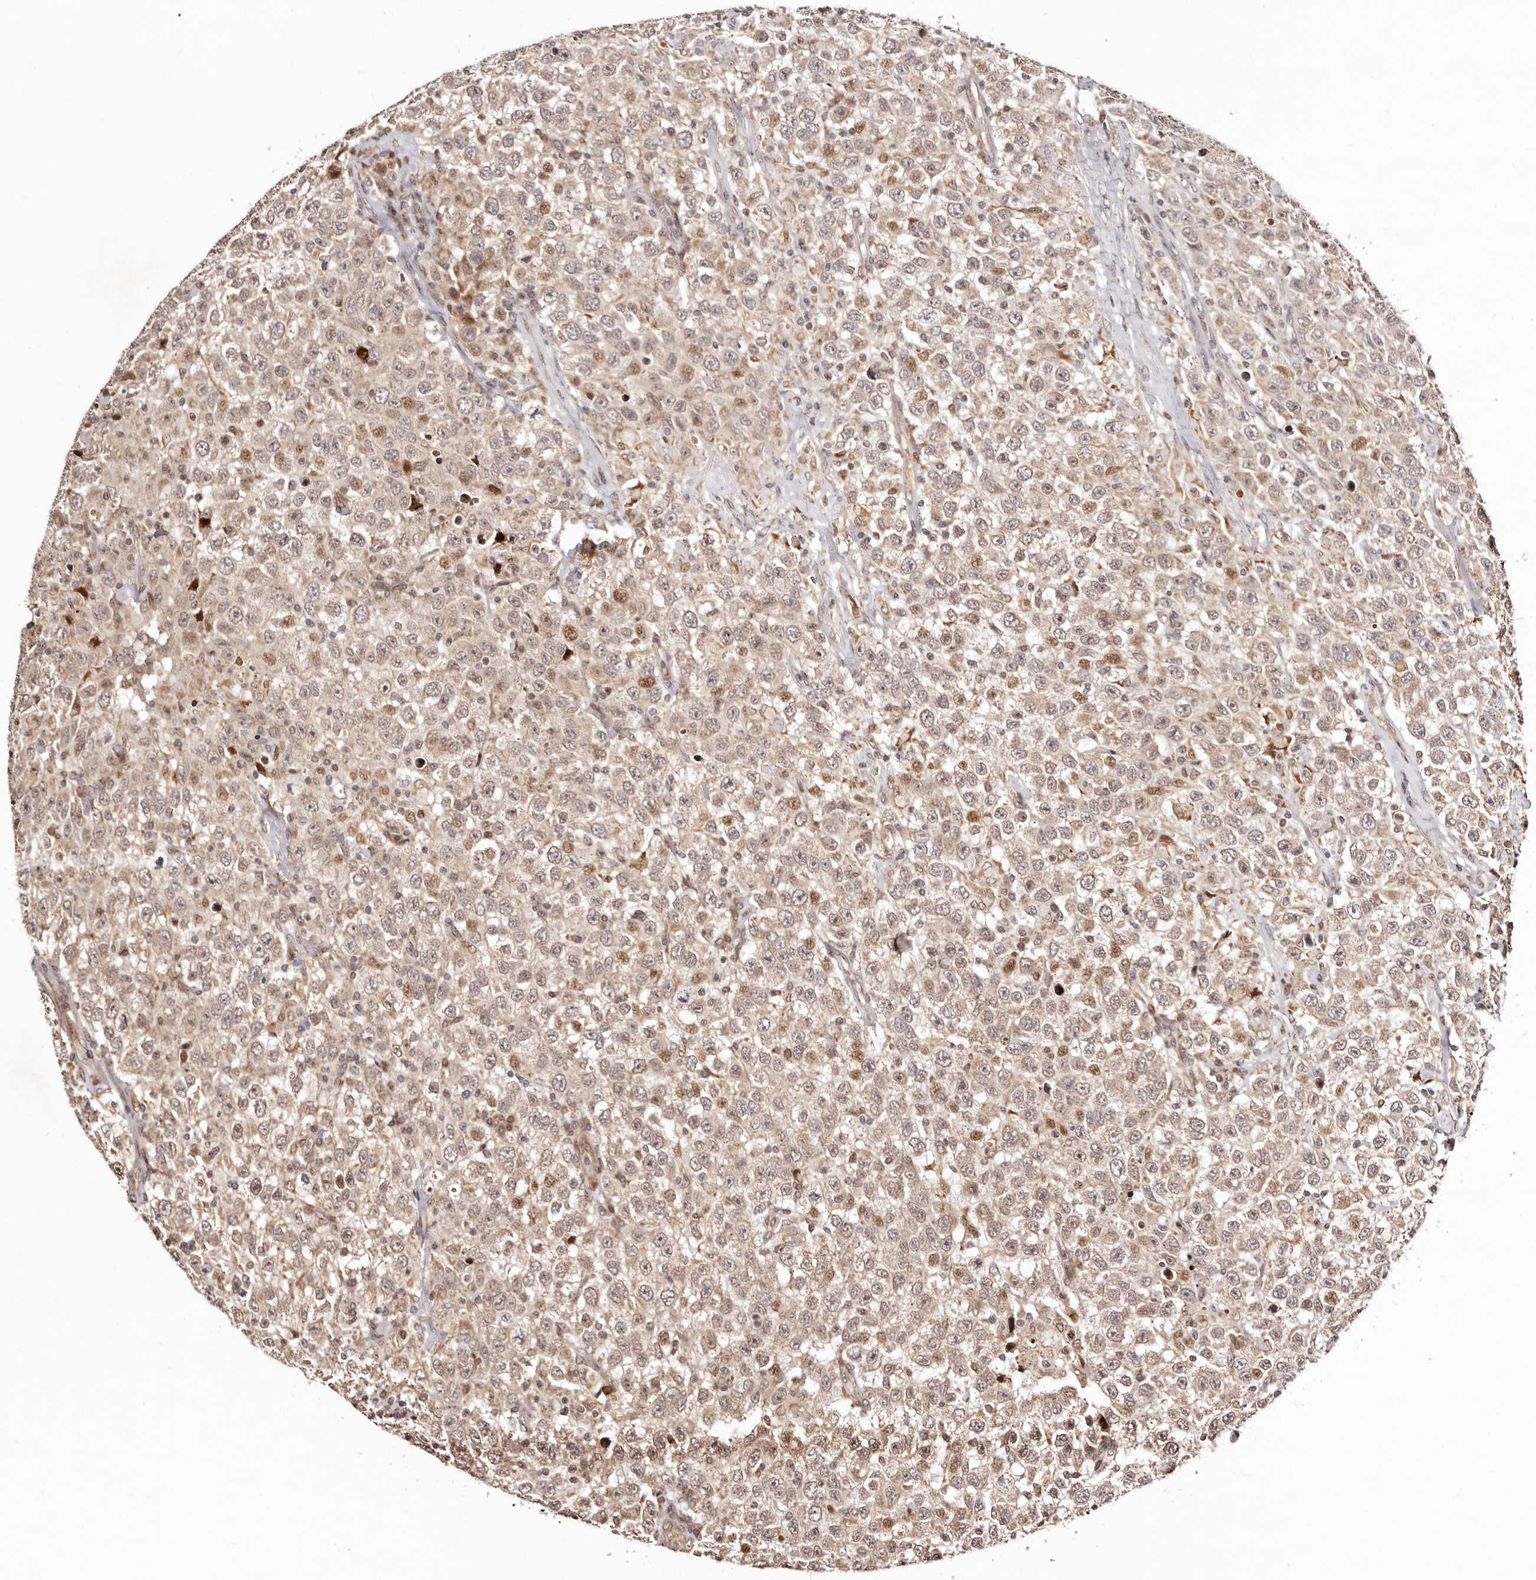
{"staining": {"intensity": "moderate", "quantity": "25%-75%", "location": "nuclear"}, "tissue": "testis cancer", "cell_type": "Tumor cells", "image_type": "cancer", "snomed": [{"axis": "morphology", "description": "Seminoma, NOS"}, {"axis": "topography", "description": "Testis"}], "caption": "High-magnification brightfield microscopy of testis seminoma stained with DAB (brown) and counterstained with hematoxylin (blue). tumor cells exhibit moderate nuclear expression is present in about25%-75% of cells.", "gene": "HIVEP3", "patient": {"sex": "male", "age": 41}}